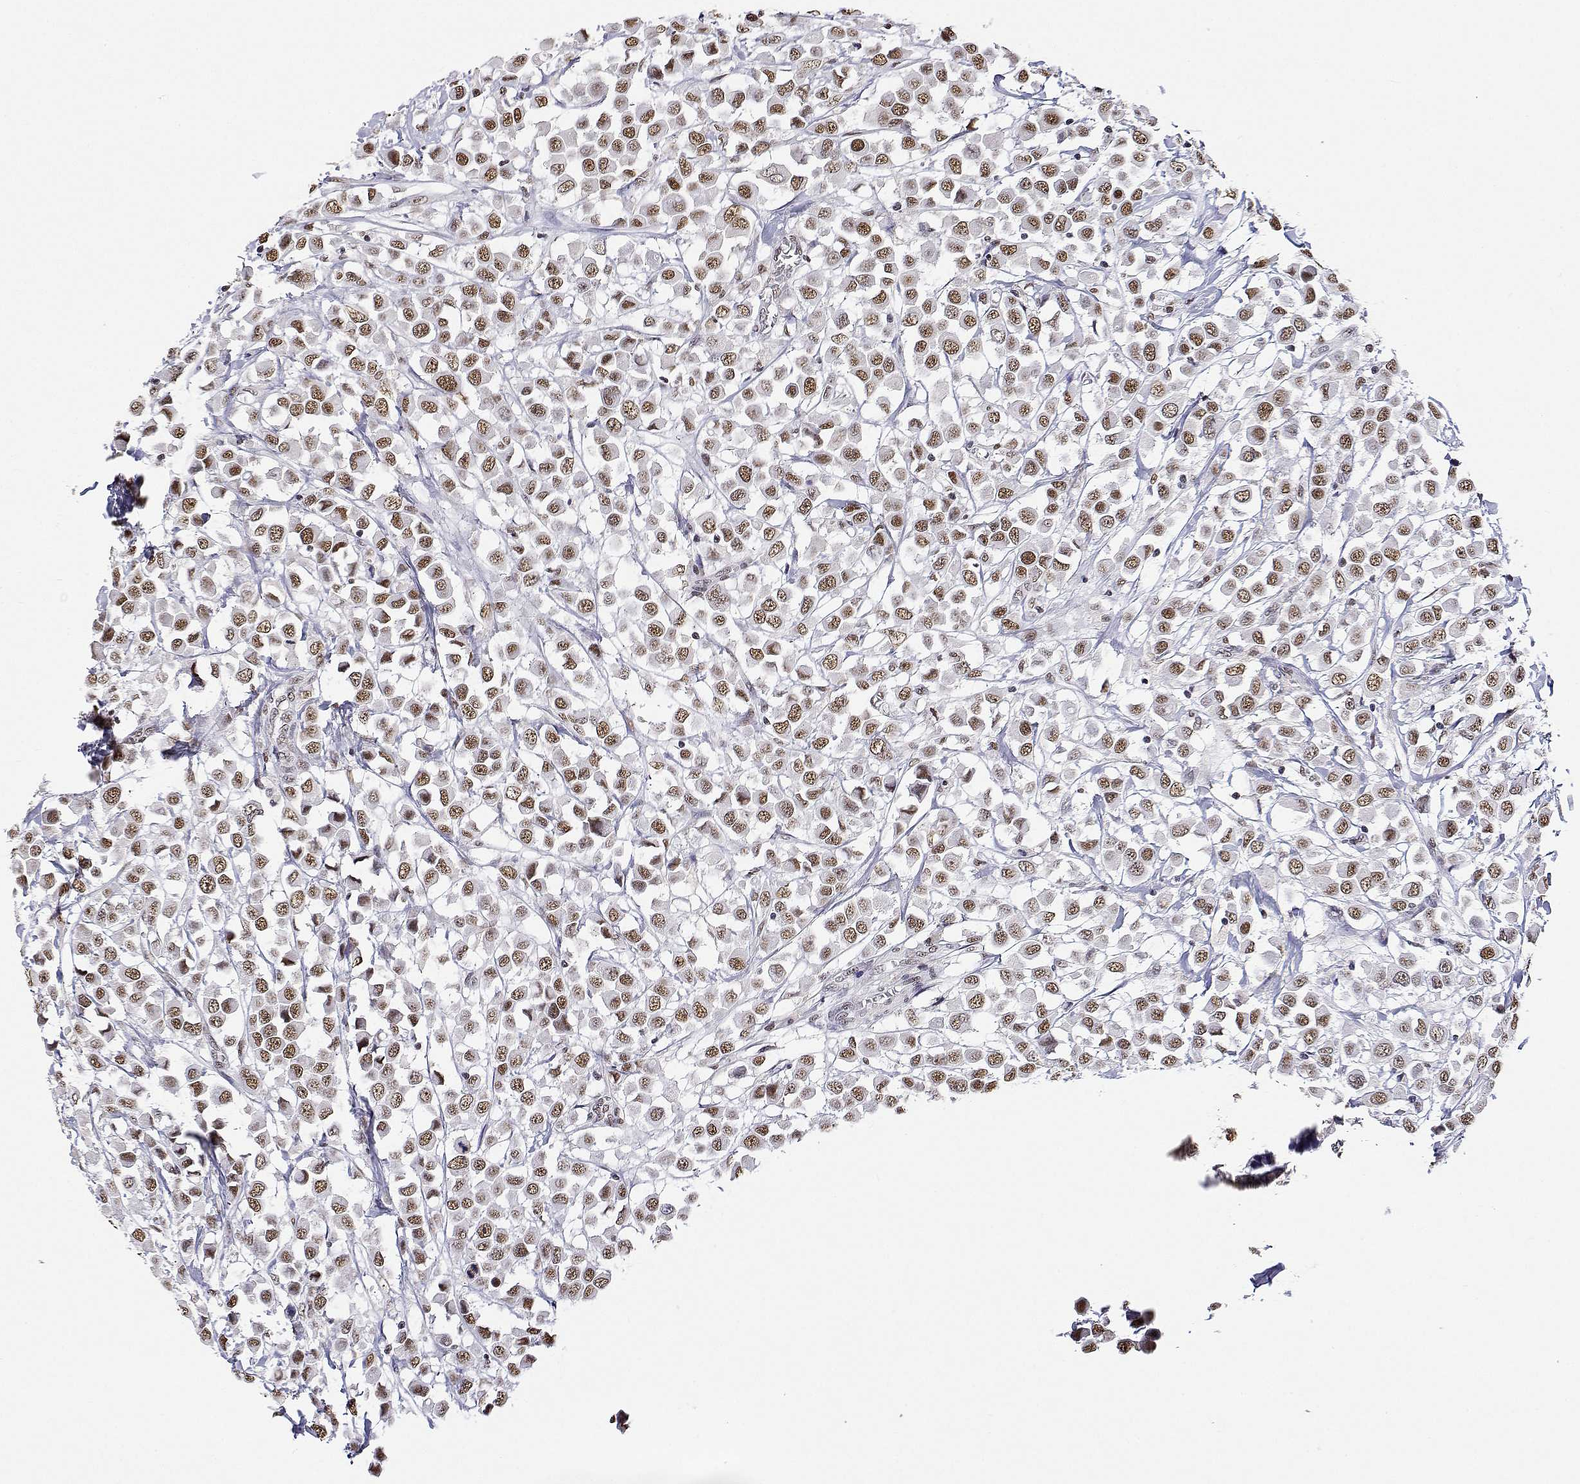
{"staining": {"intensity": "moderate", "quantity": ">75%", "location": "nuclear"}, "tissue": "breast cancer", "cell_type": "Tumor cells", "image_type": "cancer", "snomed": [{"axis": "morphology", "description": "Duct carcinoma"}, {"axis": "topography", "description": "Breast"}], "caption": "This is an image of immunohistochemistry (IHC) staining of breast cancer, which shows moderate staining in the nuclear of tumor cells.", "gene": "ADAR", "patient": {"sex": "female", "age": 27}}